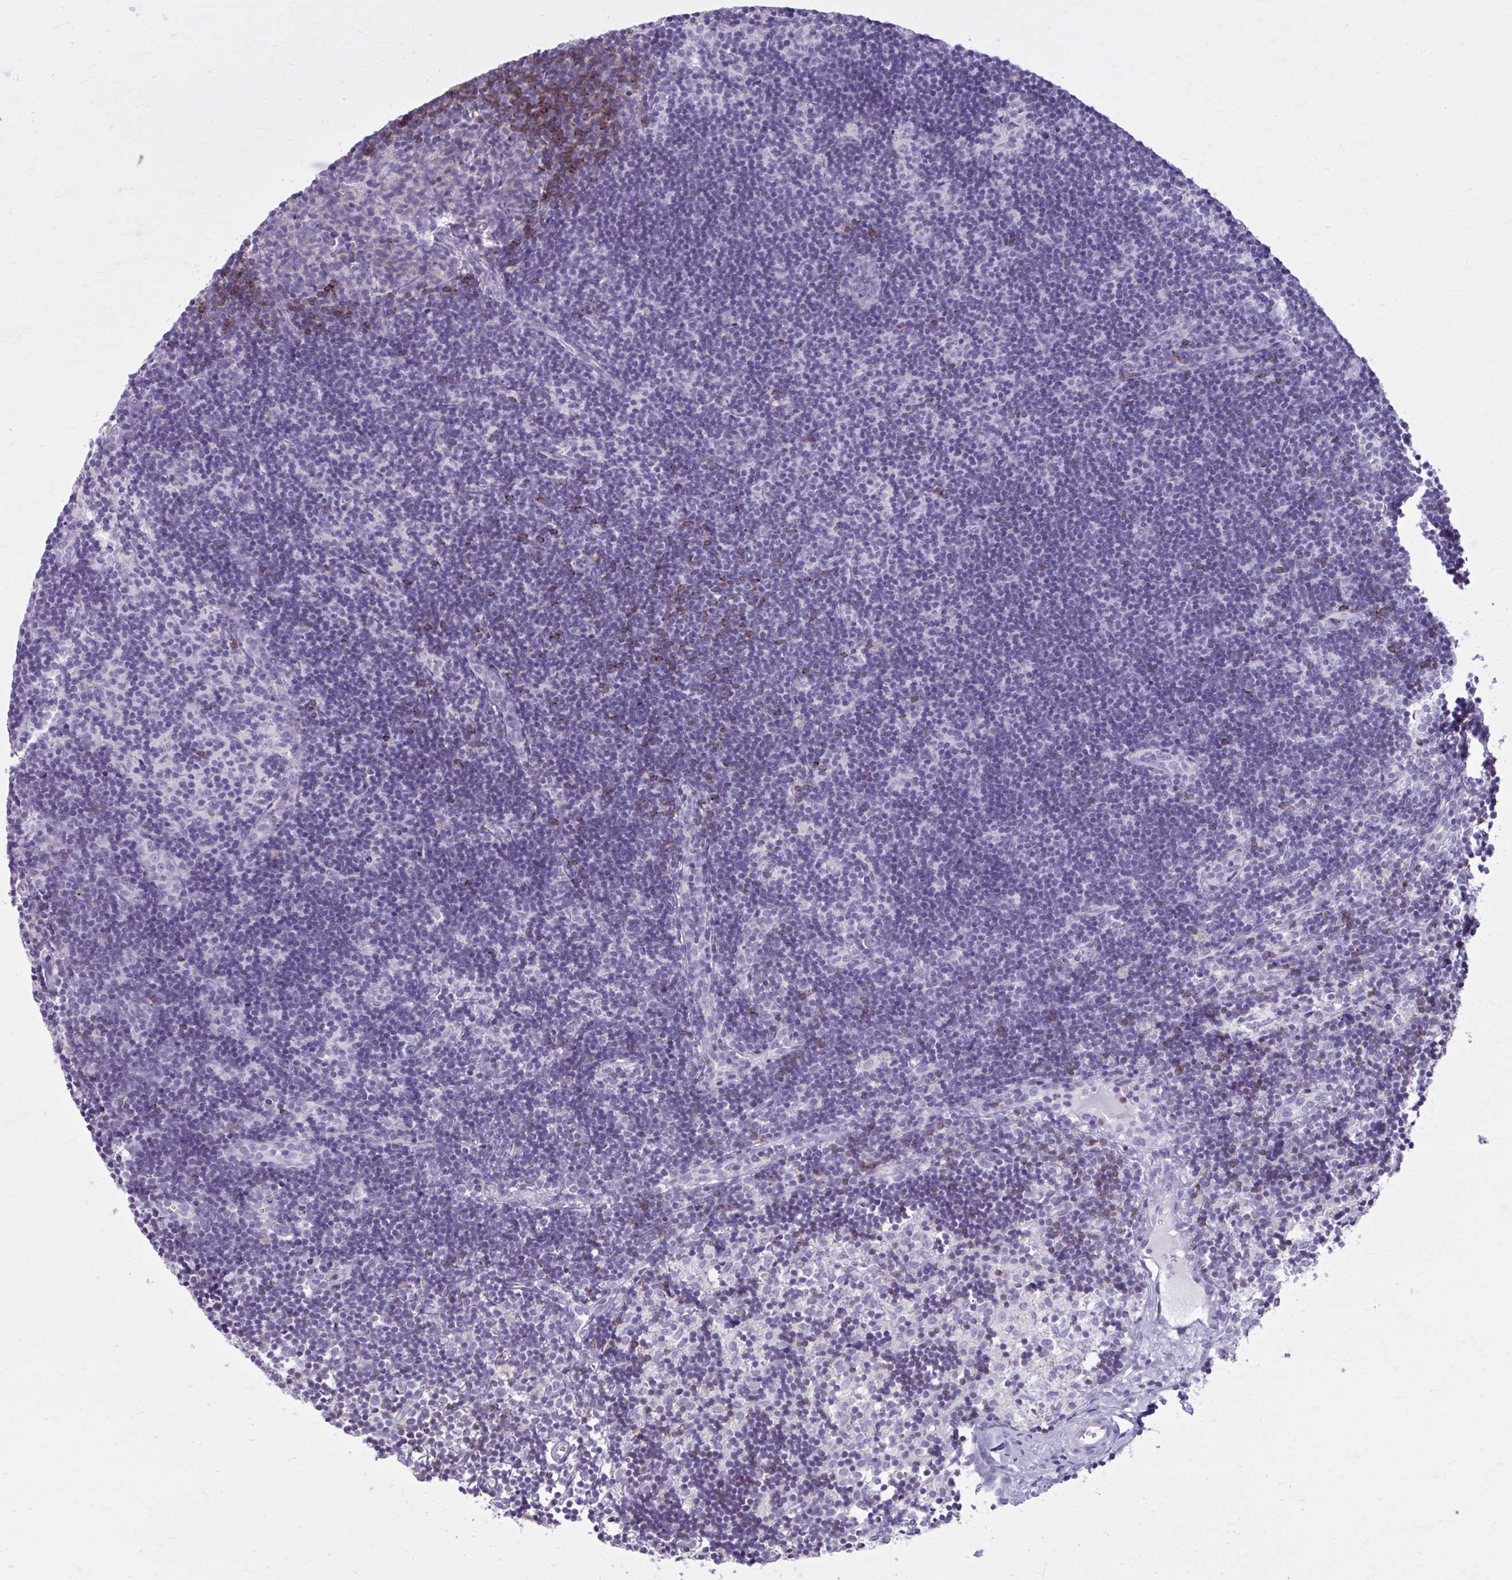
{"staining": {"intensity": "negative", "quantity": "none", "location": "none"}, "tissue": "lymph node", "cell_type": "Germinal center cells", "image_type": "normal", "snomed": [{"axis": "morphology", "description": "Normal tissue, NOS"}, {"axis": "topography", "description": "Lymph node"}], "caption": "This photomicrograph is of normal lymph node stained with IHC to label a protein in brown with the nuclei are counter-stained blue. There is no expression in germinal center cells.", "gene": "OR4B1", "patient": {"sex": "female", "age": 31}}